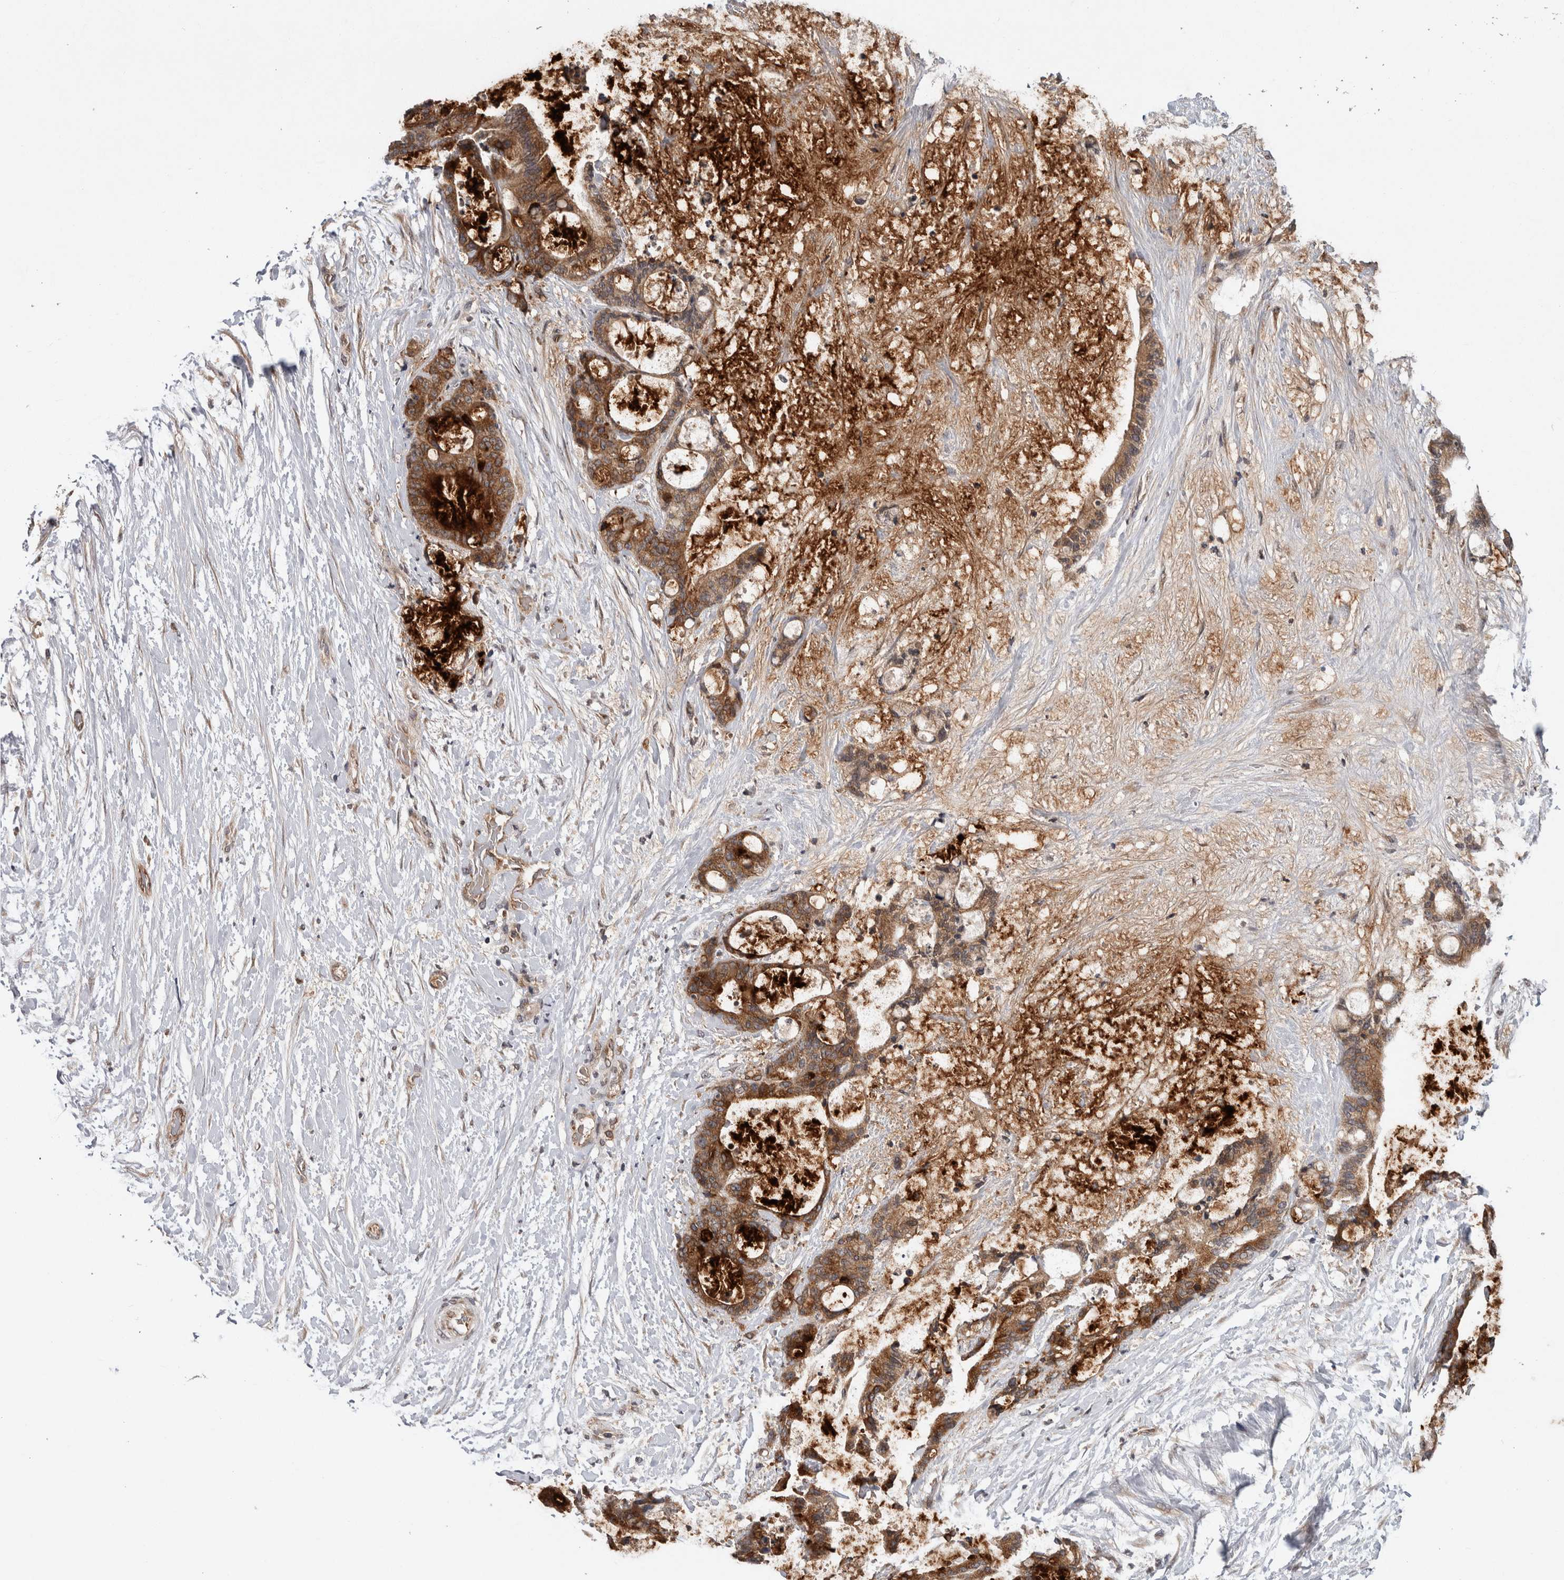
{"staining": {"intensity": "moderate", "quantity": ">75%", "location": "cytoplasmic/membranous"}, "tissue": "liver cancer", "cell_type": "Tumor cells", "image_type": "cancer", "snomed": [{"axis": "morphology", "description": "Cholangiocarcinoma"}, {"axis": "topography", "description": "Liver"}], "caption": "Liver cholangiocarcinoma tissue reveals moderate cytoplasmic/membranous expression in about >75% of tumor cells", "gene": "HMOX2", "patient": {"sex": "female", "age": 73}}